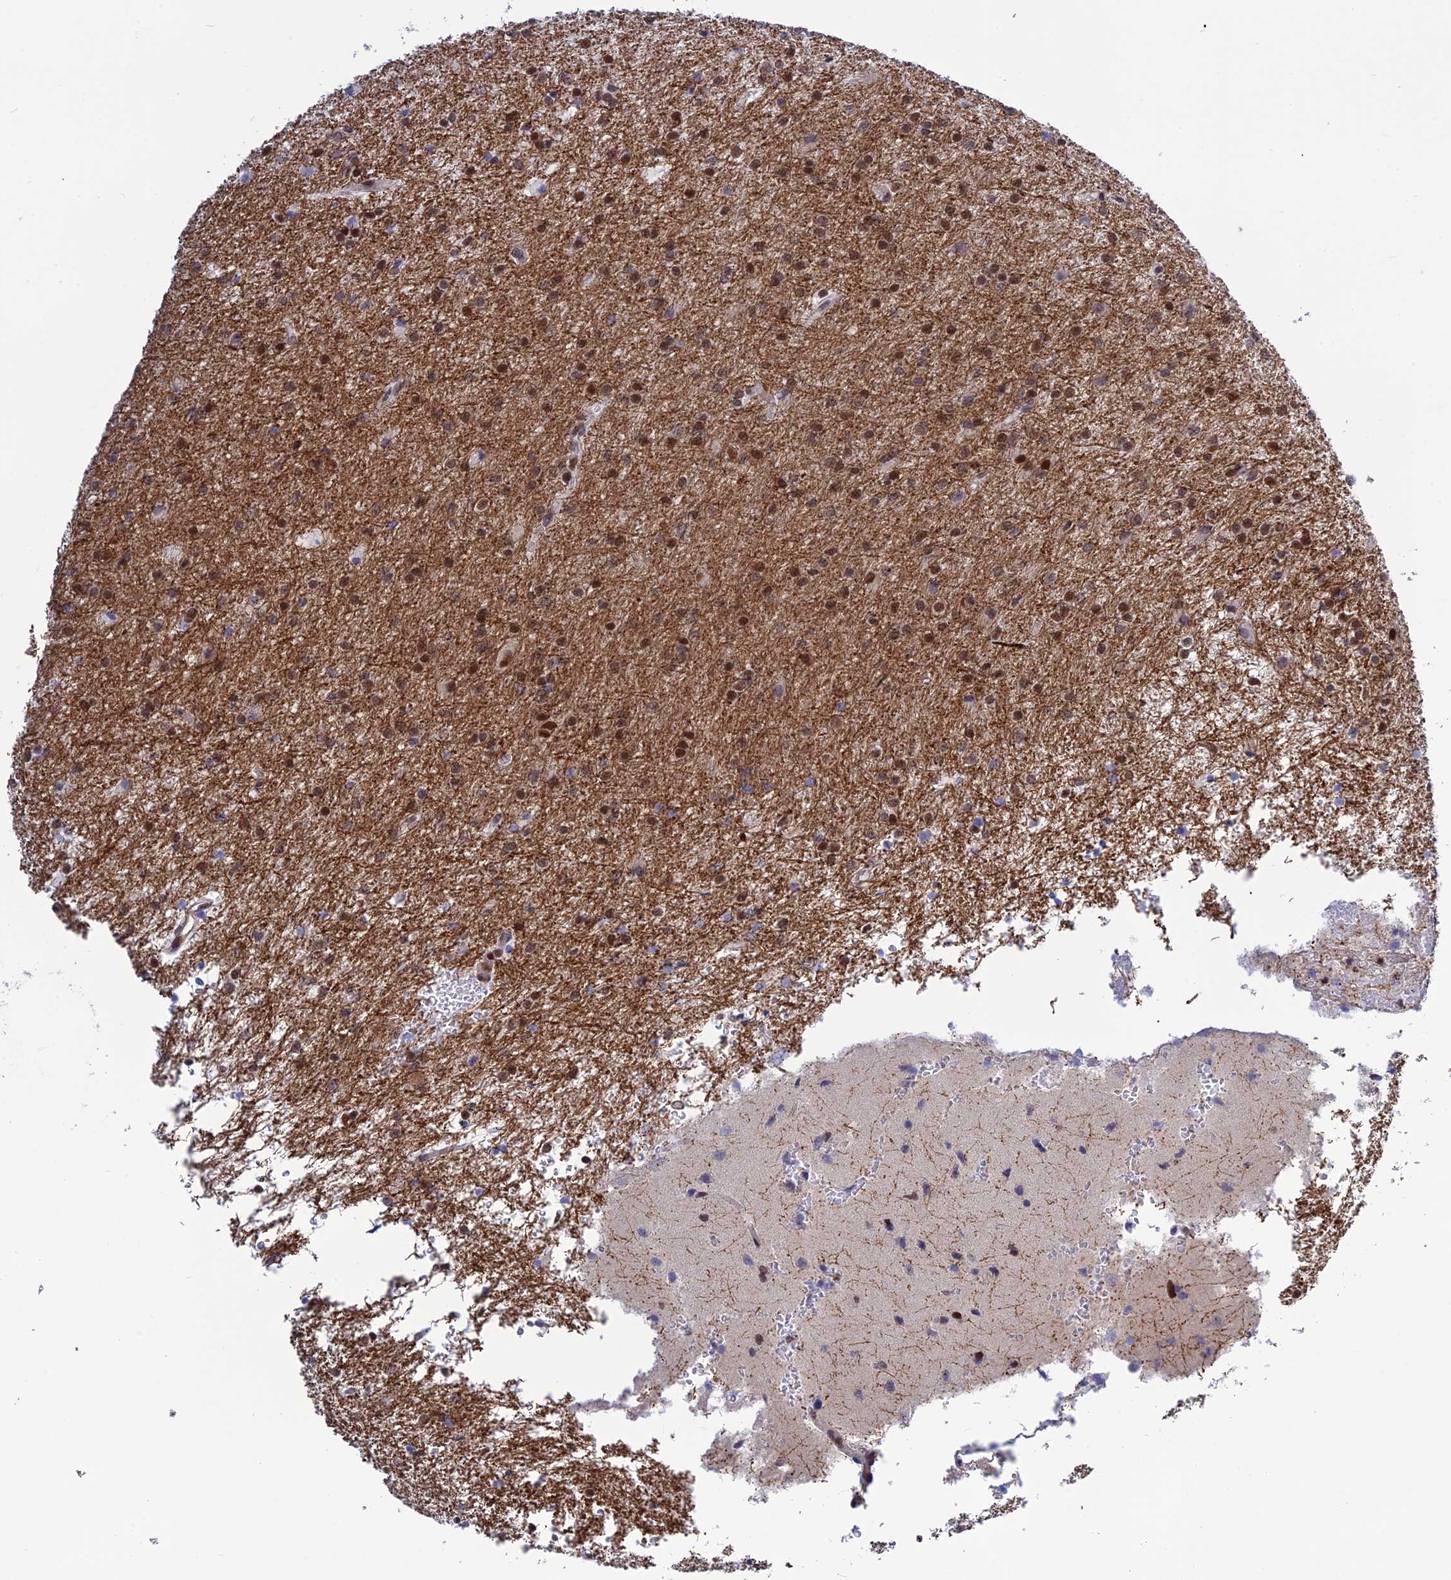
{"staining": {"intensity": "moderate", "quantity": ">75%", "location": "nuclear"}, "tissue": "glioma", "cell_type": "Tumor cells", "image_type": "cancer", "snomed": [{"axis": "morphology", "description": "Glioma, malignant, High grade"}, {"axis": "topography", "description": "Brain"}], "caption": "An IHC histopathology image of neoplastic tissue is shown. Protein staining in brown highlights moderate nuclear positivity in glioma within tumor cells.", "gene": "TCEA1", "patient": {"sex": "female", "age": 50}}